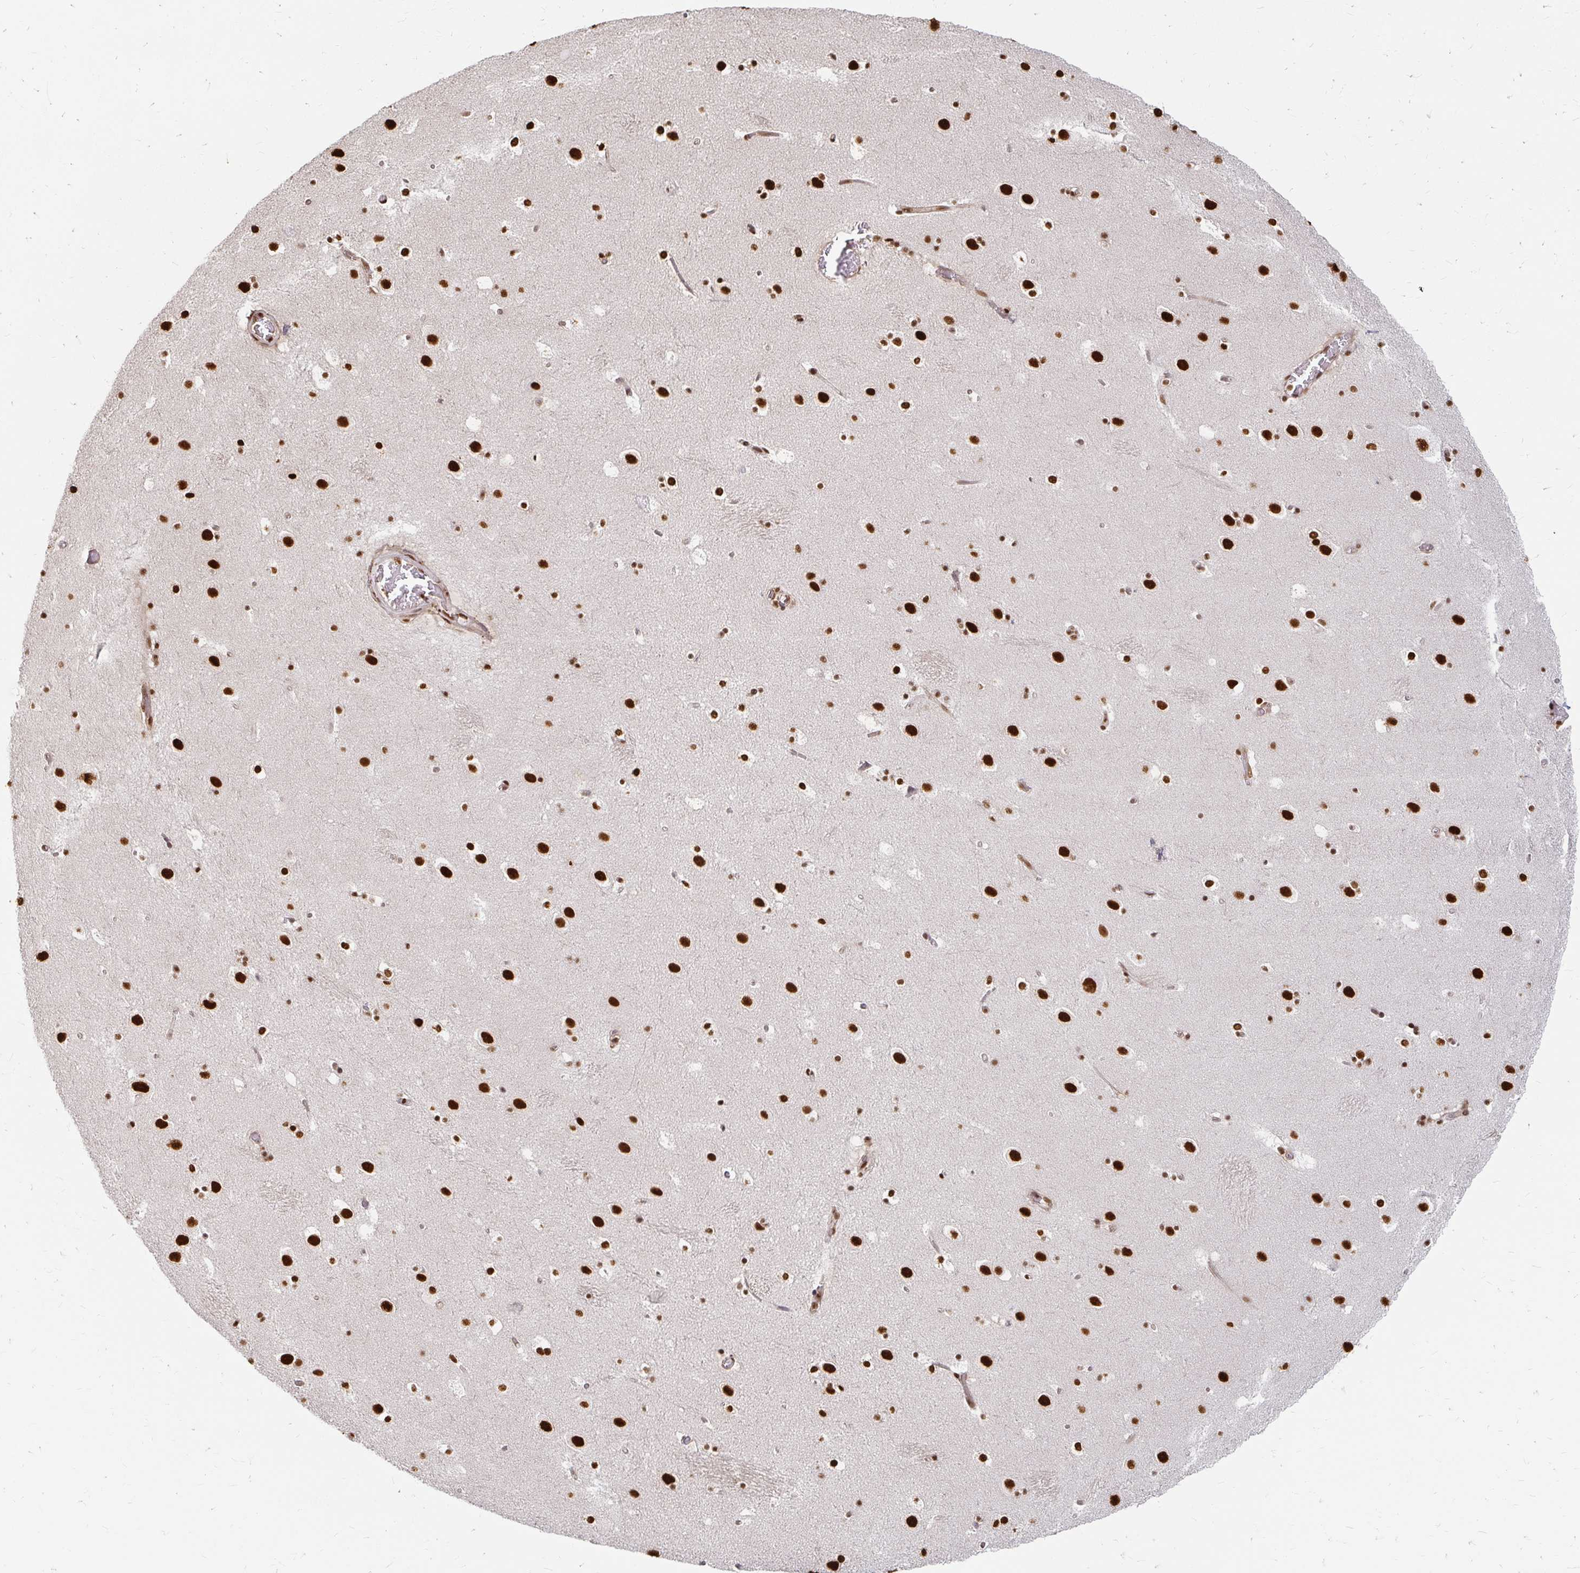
{"staining": {"intensity": "strong", "quantity": ">75%", "location": "nuclear"}, "tissue": "caudate", "cell_type": "Glial cells", "image_type": "normal", "snomed": [{"axis": "morphology", "description": "Normal tissue, NOS"}, {"axis": "topography", "description": "Lateral ventricle wall"}], "caption": "About >75% of glial cells in unremarkable human caudate display strong nuclear protein positivity as visualized by brown immunohistochemical staining.", "gene": "HNRNPU", "patient": {"sex": "male", "age": 37}}